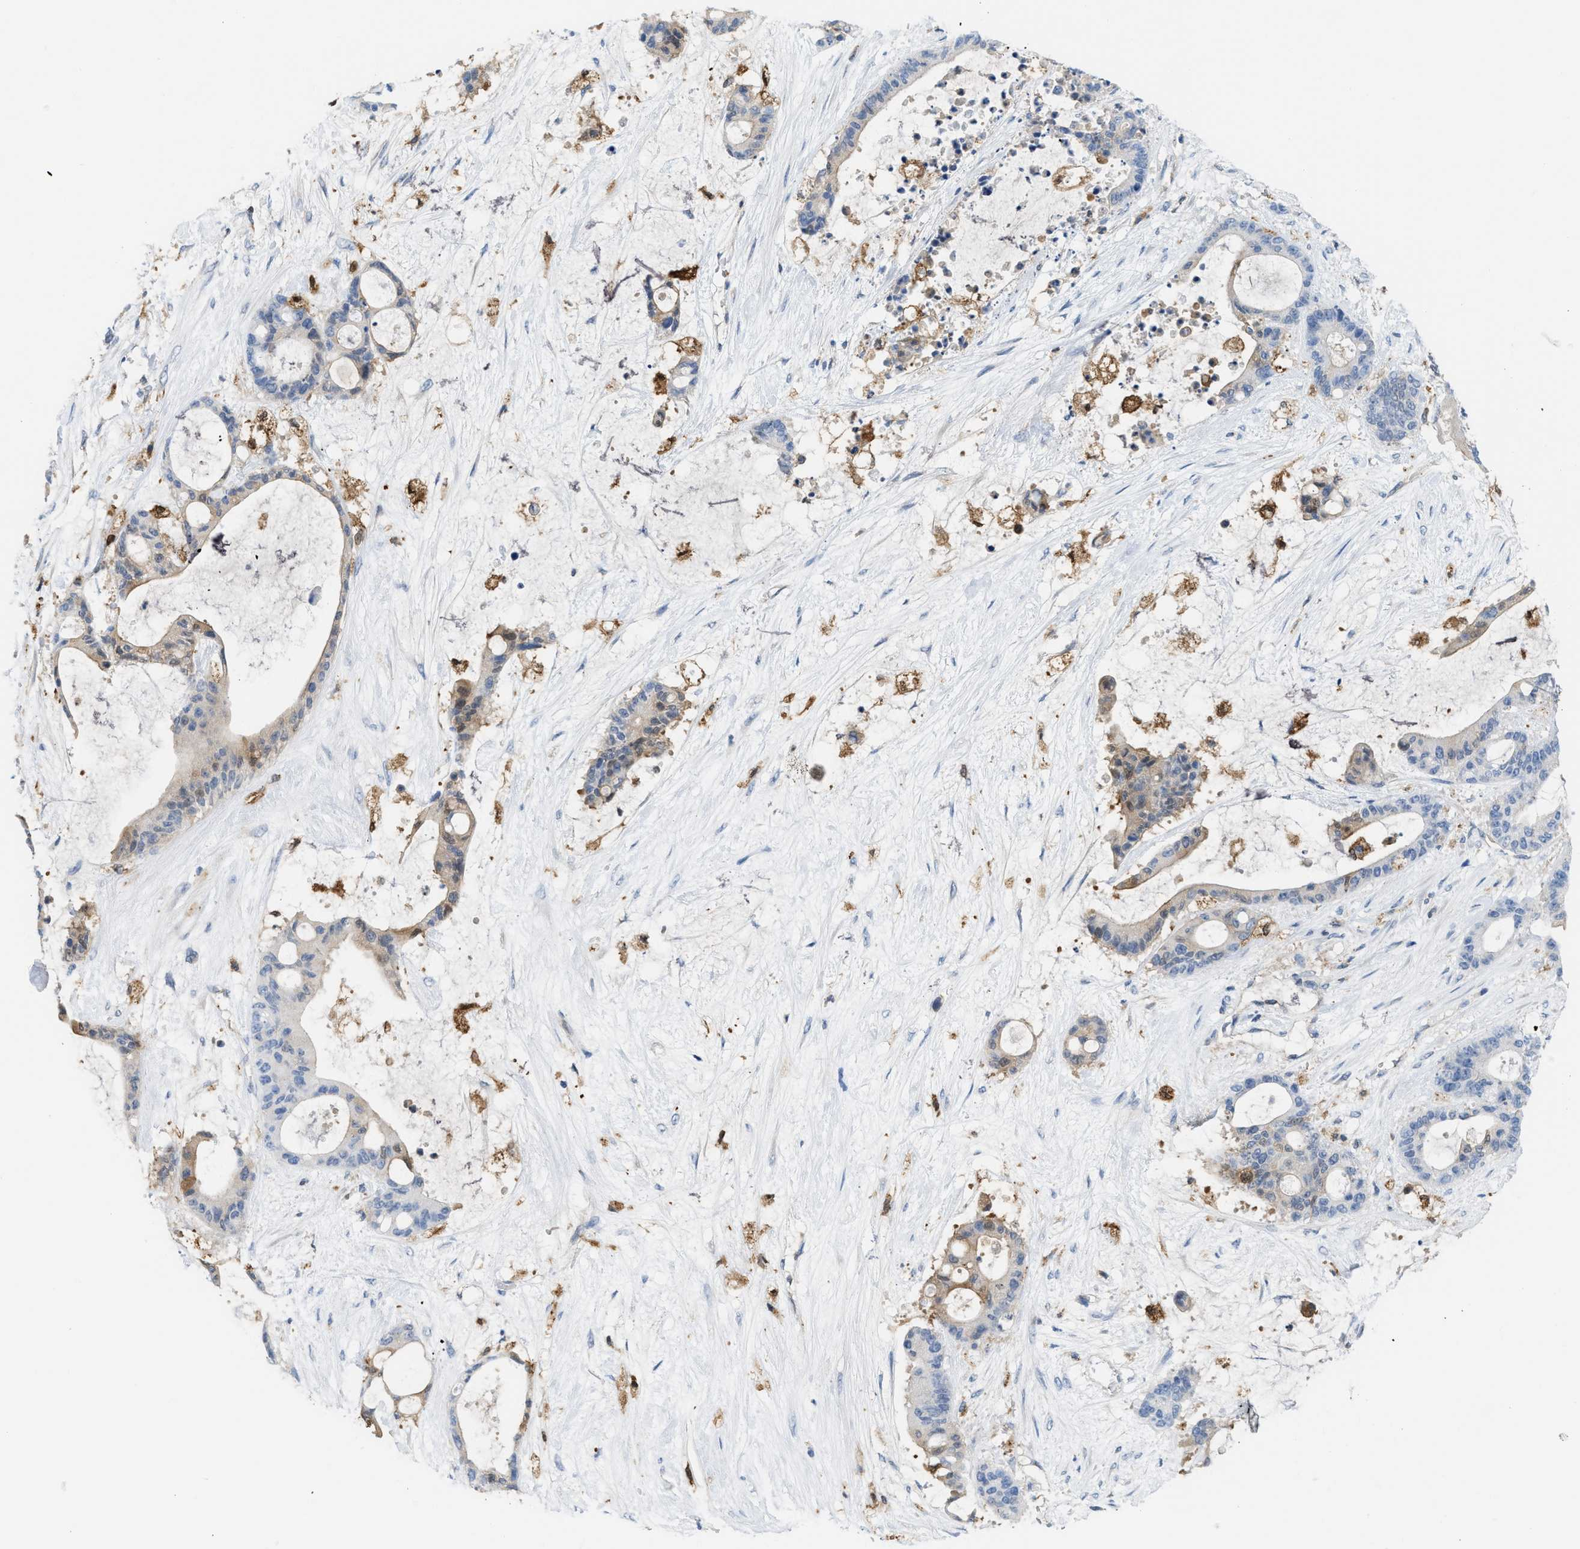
{"staining": {"intensity": "weak", "quantity": "<25%", "location": "cytoplasmic/membranous"}, "tissue": "liver cancer", "cell_type": "Tumor cells", "image_type": "cancer", "snomed": [{"axis": "morphology", "description": "Cholangiocarcinoma"}, {"axis": "topography", "description": "Liver"}], "caption": "The IHC photomicrograph has no significant positivity in tumor cells of cholangiocarcinoma (liver) tissue. The staining is performed using DAB (3,3'-diaminobenzidine) brown chromogen with nuclei counter-stained in using hematoxylin.", "gene": "CSTB", "patient": {"sex": "female", "age": 73}}